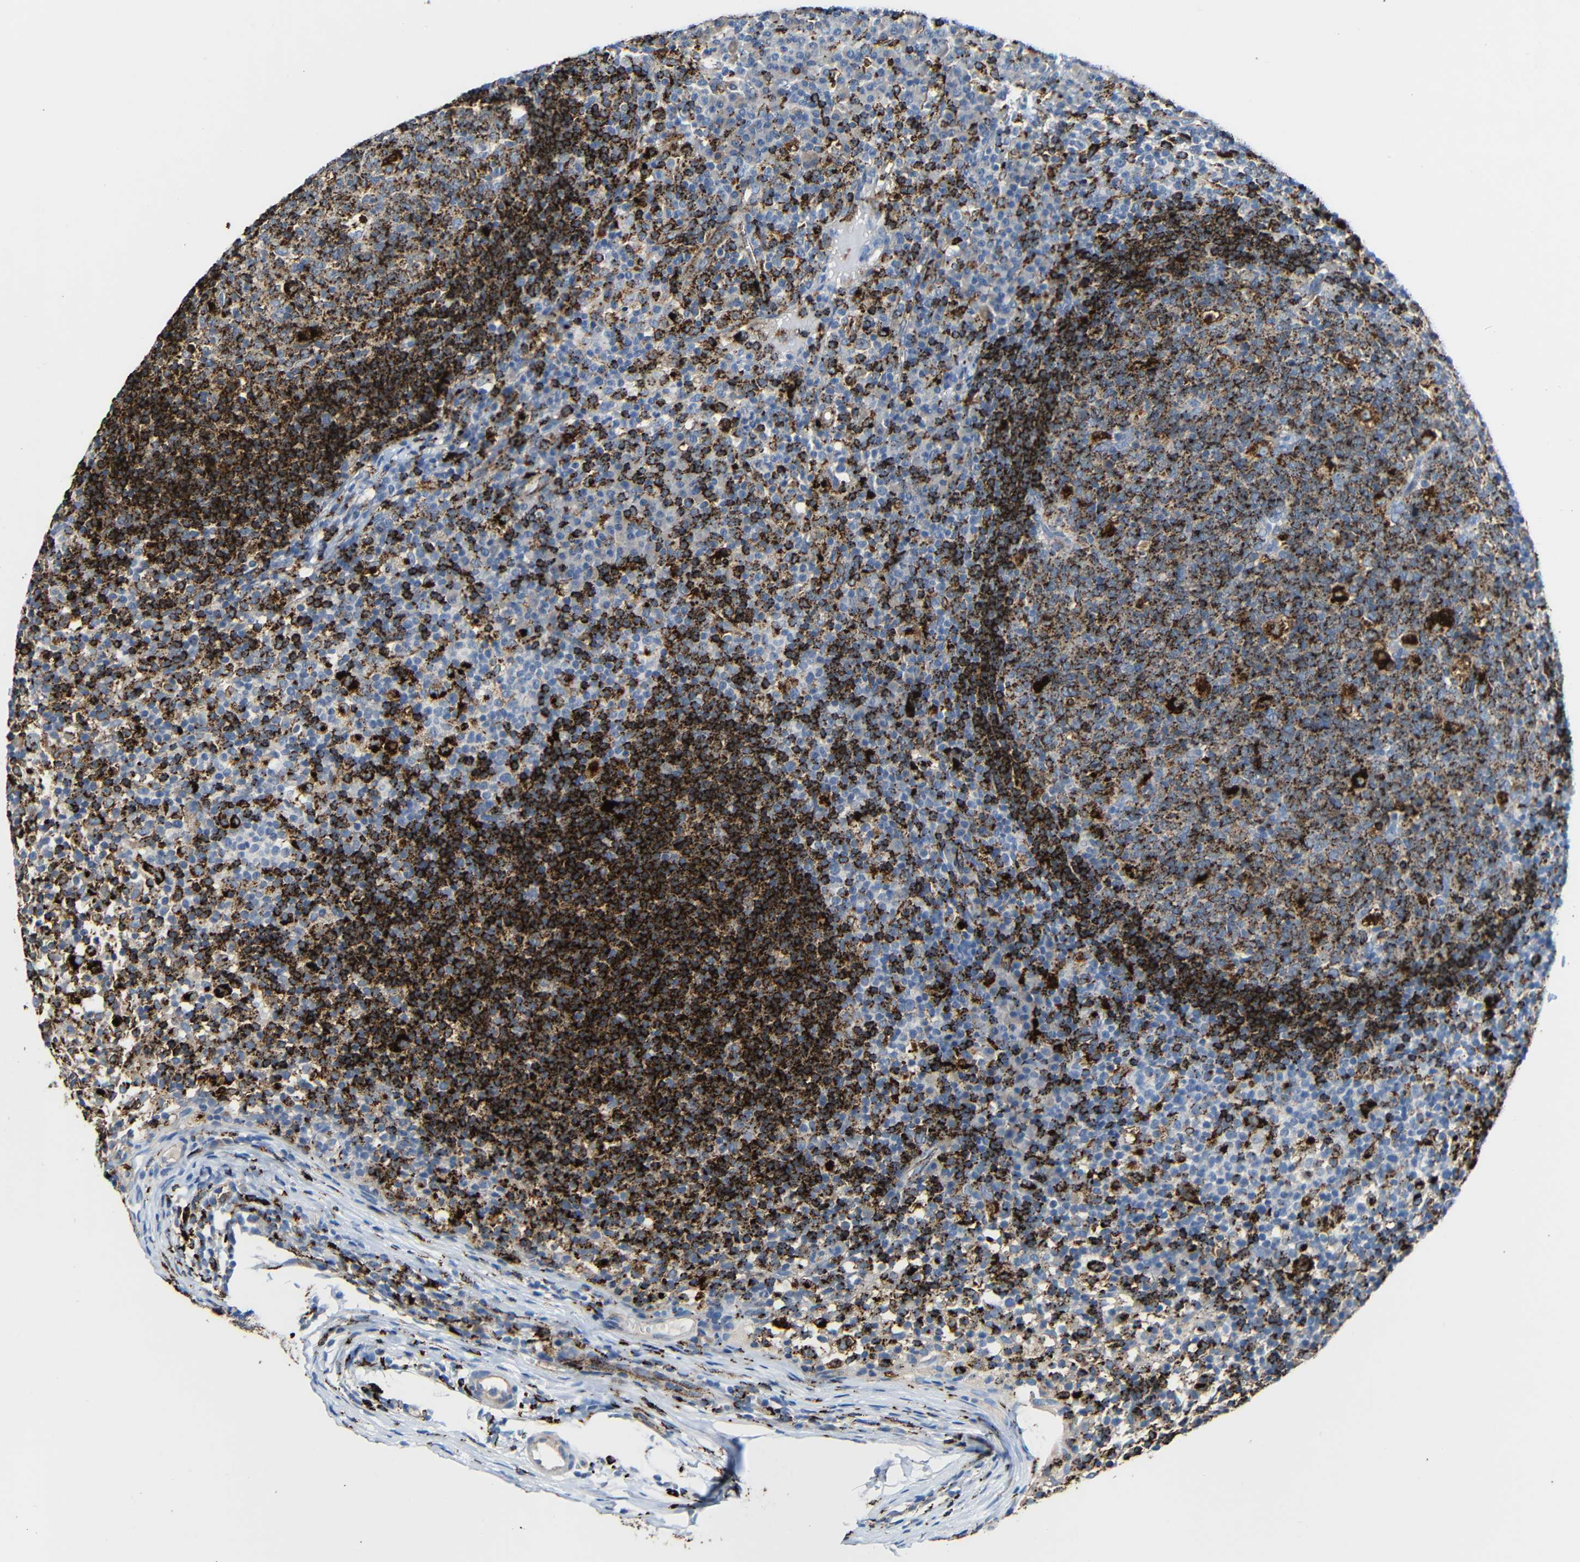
{"staining": {"intensity": "strong", "quantity": ">75%", "location": "cytoplasmic/membranous"}, "tissue": "lymph node", "cell_type": "Germinal center cells", "image_type": "normal", "snomed": [{"axis": "morphology", "description": "Normal tissue, NOS"}, {"axis": "morphology", "description": "Inflammation, NOS"}, {"axis": "topography", "description": "Lymph node"}], "caption": "The micrograph demonstrates staining of benign lymph node, revealing strong cytoplasmic/membranous protein positivity (brown color) within germinal center cells. The staining is performed using DAB (3,3'-diaminobenzidine) brown chromogen to label protein expression. The nuclei are counter-stained blue using hematoxylin.", "gene": "HLA", "patient": {"sex": "male", "age": 55}}